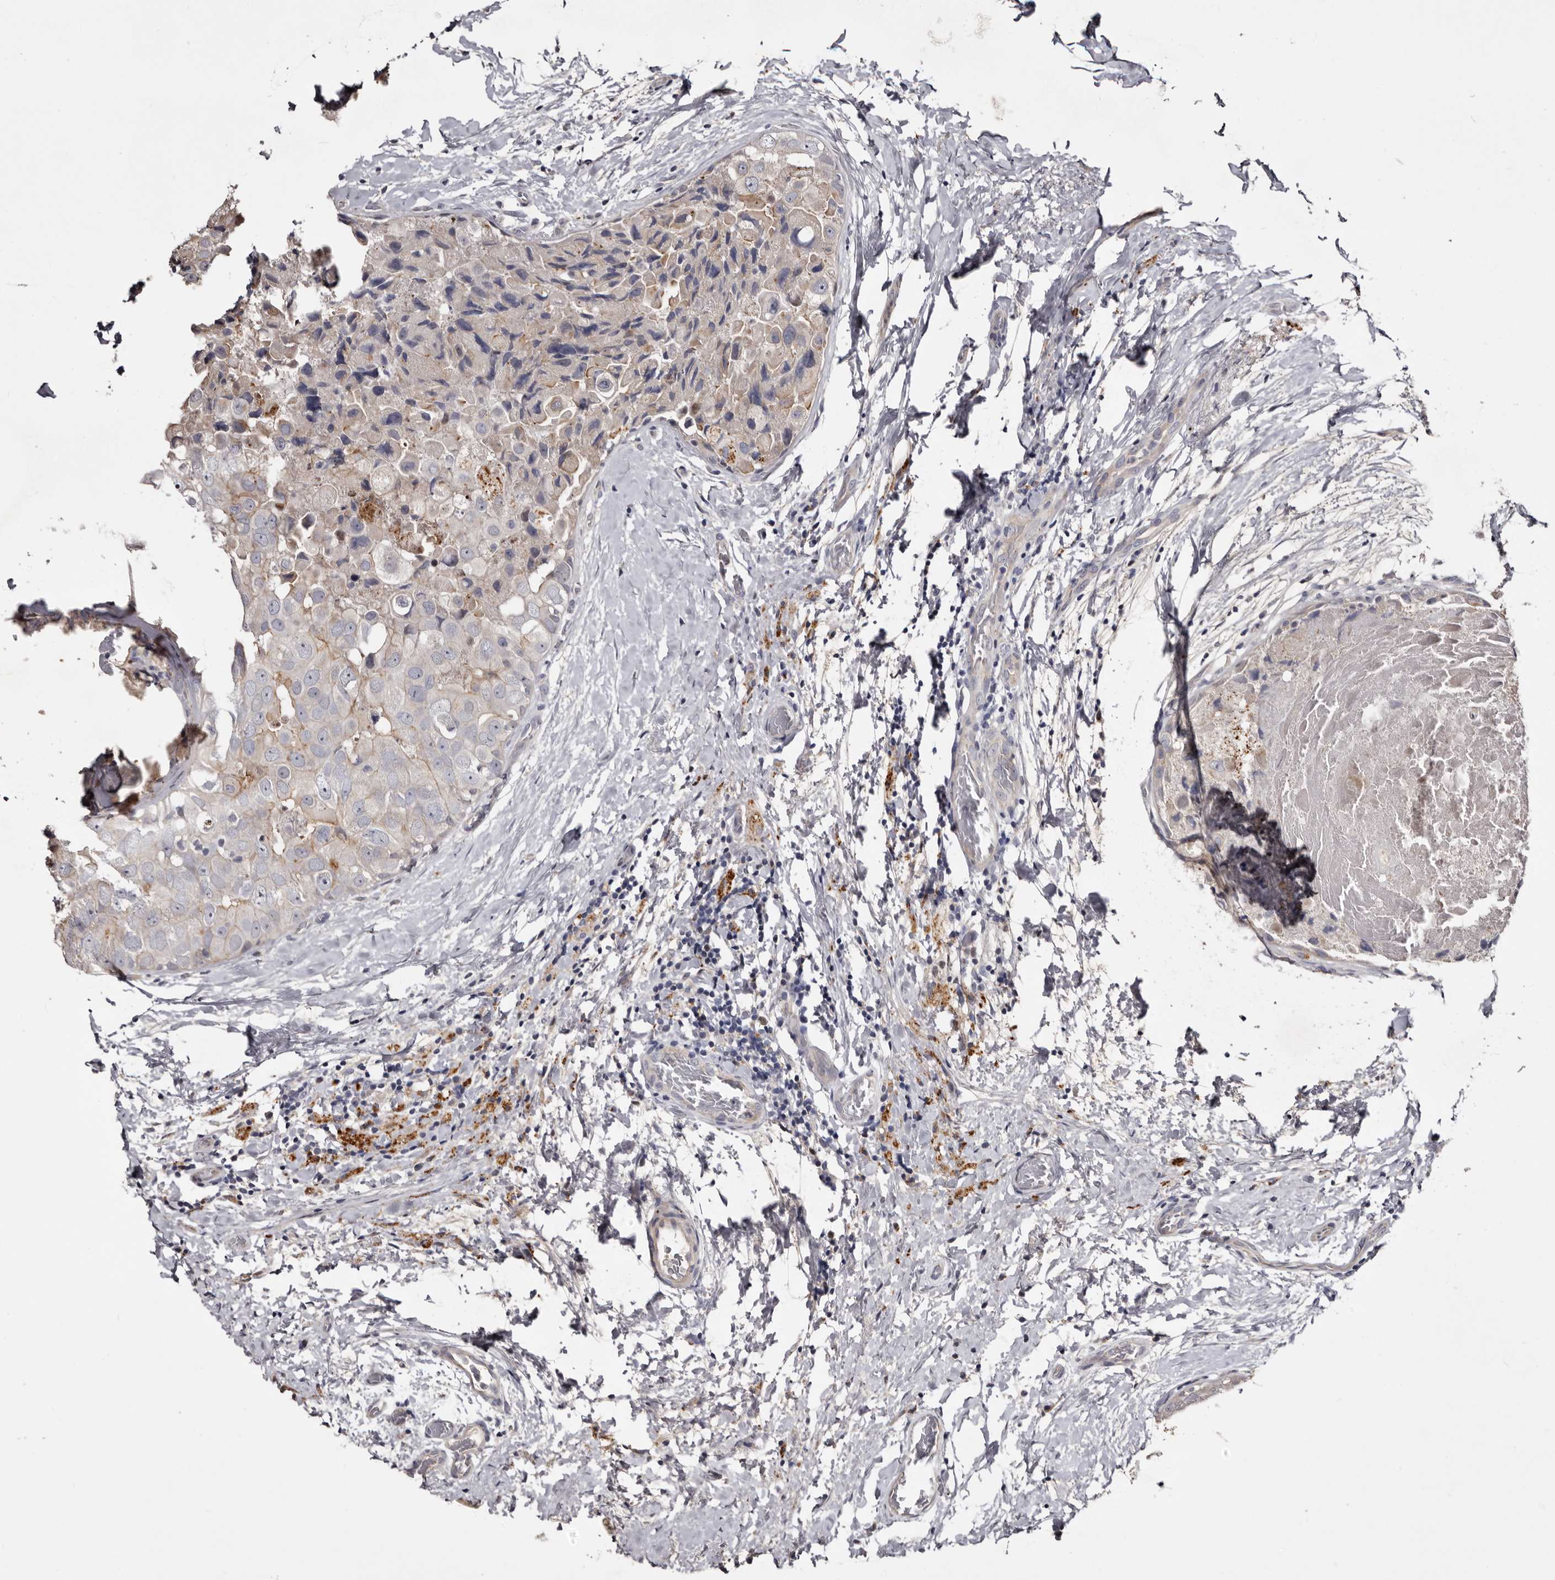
{"staining": {"intensity": "negative", "quantity": "none", "location": "none"}, "tissue": "breast cancer", "cell_type": "Tumor cells", "image_type": "cancer", "snomed": [{"axis": "morphology", "description": "Duct carcinoma"}, {"axis": "topography", "description": "Breast"}], "caption": "High magnification brightfield microscopy of breast invasive ductal carcinoma stained with DAB (3,3'-diaminobenzidine) (brown) and counterstained with hematoxylin (blue): tumor cells show no significant staining.", "gene": "SLC10A4", "patient": {"sex": "female", "age": 62}}